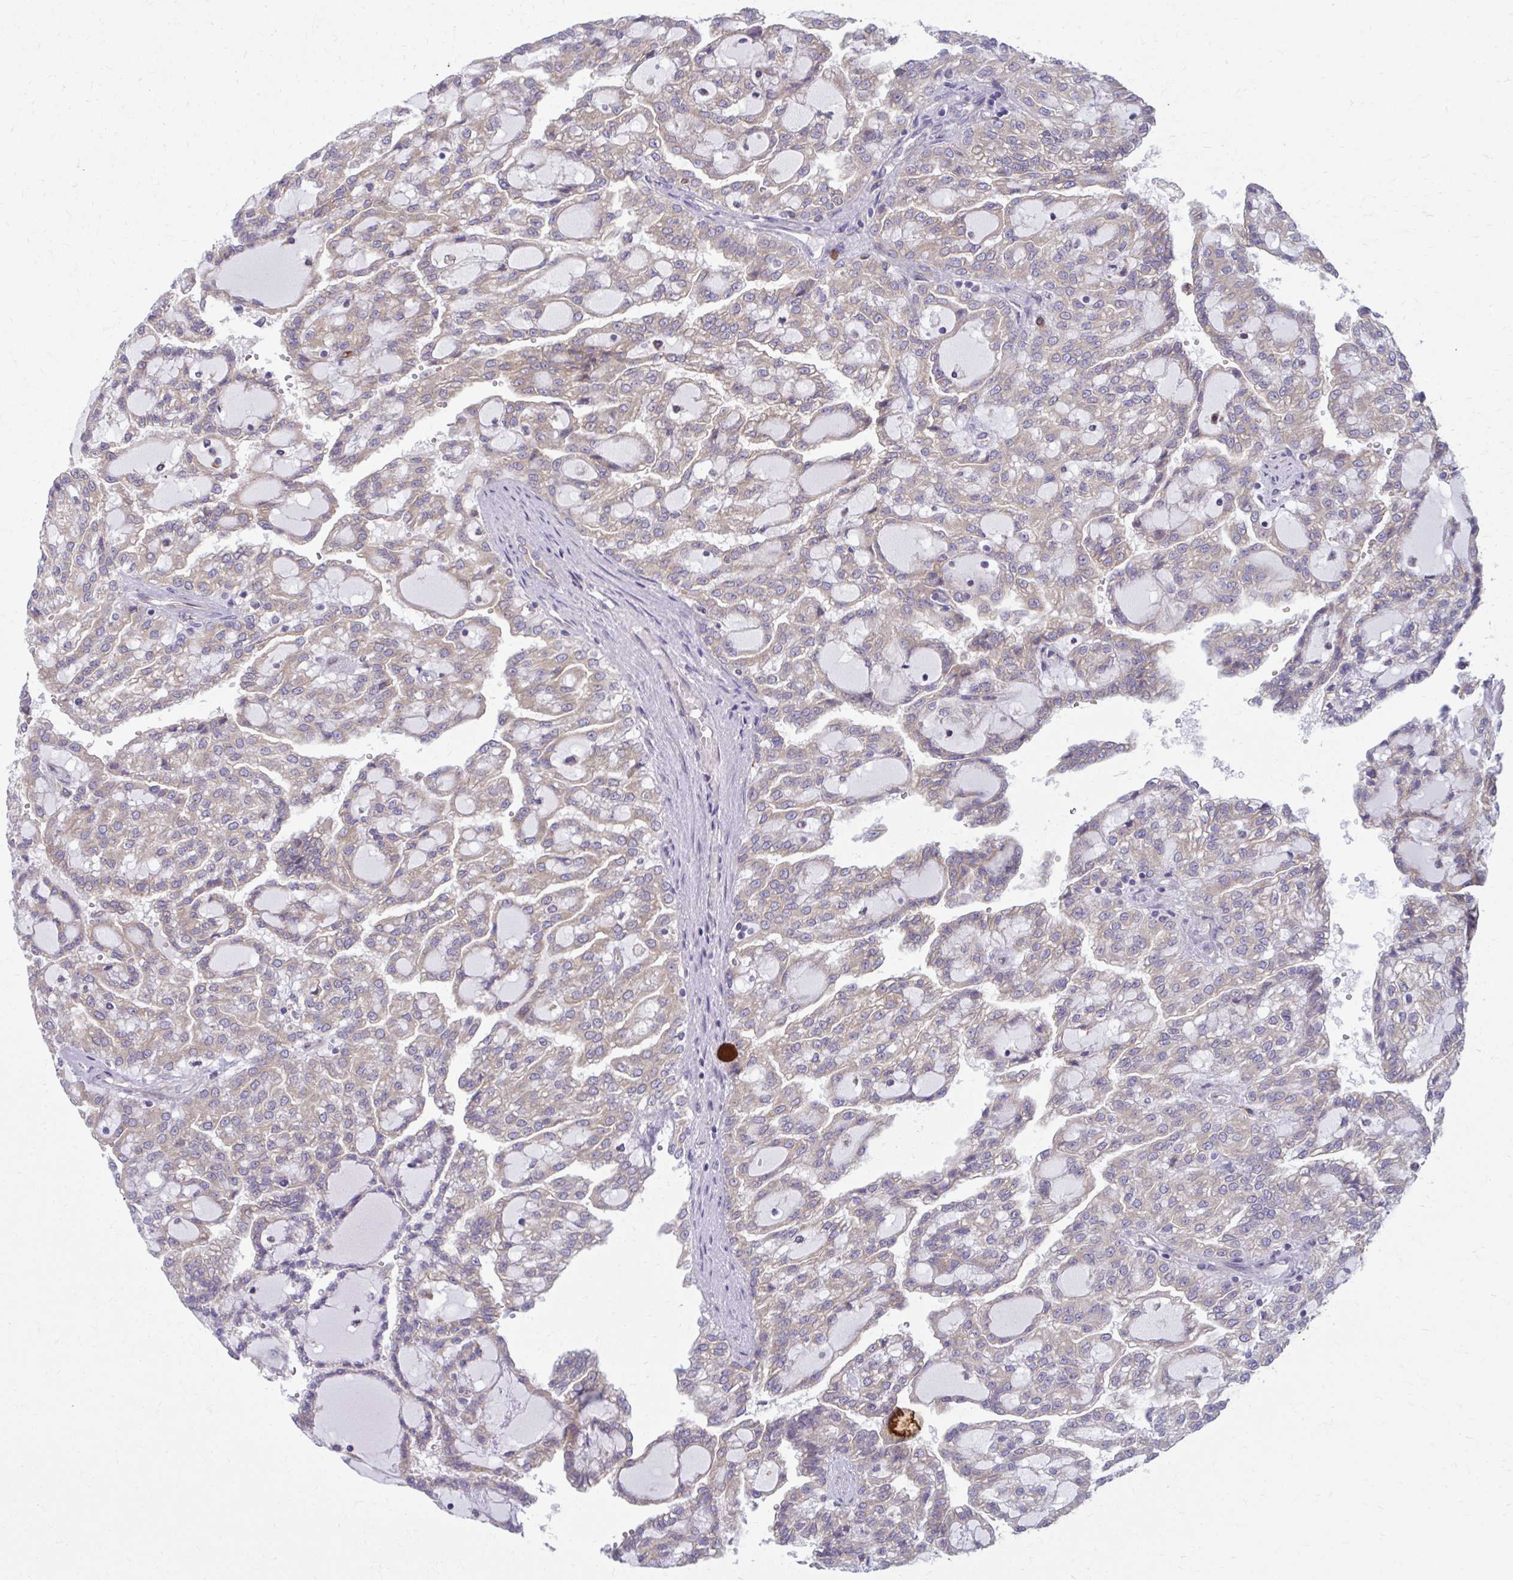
{"staining": {"intensity": "weak", "quantity": ">75%", "location": "cytoplasmic/membranous"}, "tissue": "renal cancer", "cell_type": "Tumor cells", "image_type": "cancer", "snomed": [{"axis": "morphology", "description": "Adenocarcinoma, NOS"}, {"axis": "topography", "description": "Kidney"}], "caption": "There is low levels of weak cytoplasmic/membranous staining in tumor cells of renal adenocarcinoma, as demonstrated by immunohistochemical staining (brown color).", "gene": "CEMP1", "patient": {"sex": "male", "age": 63}}